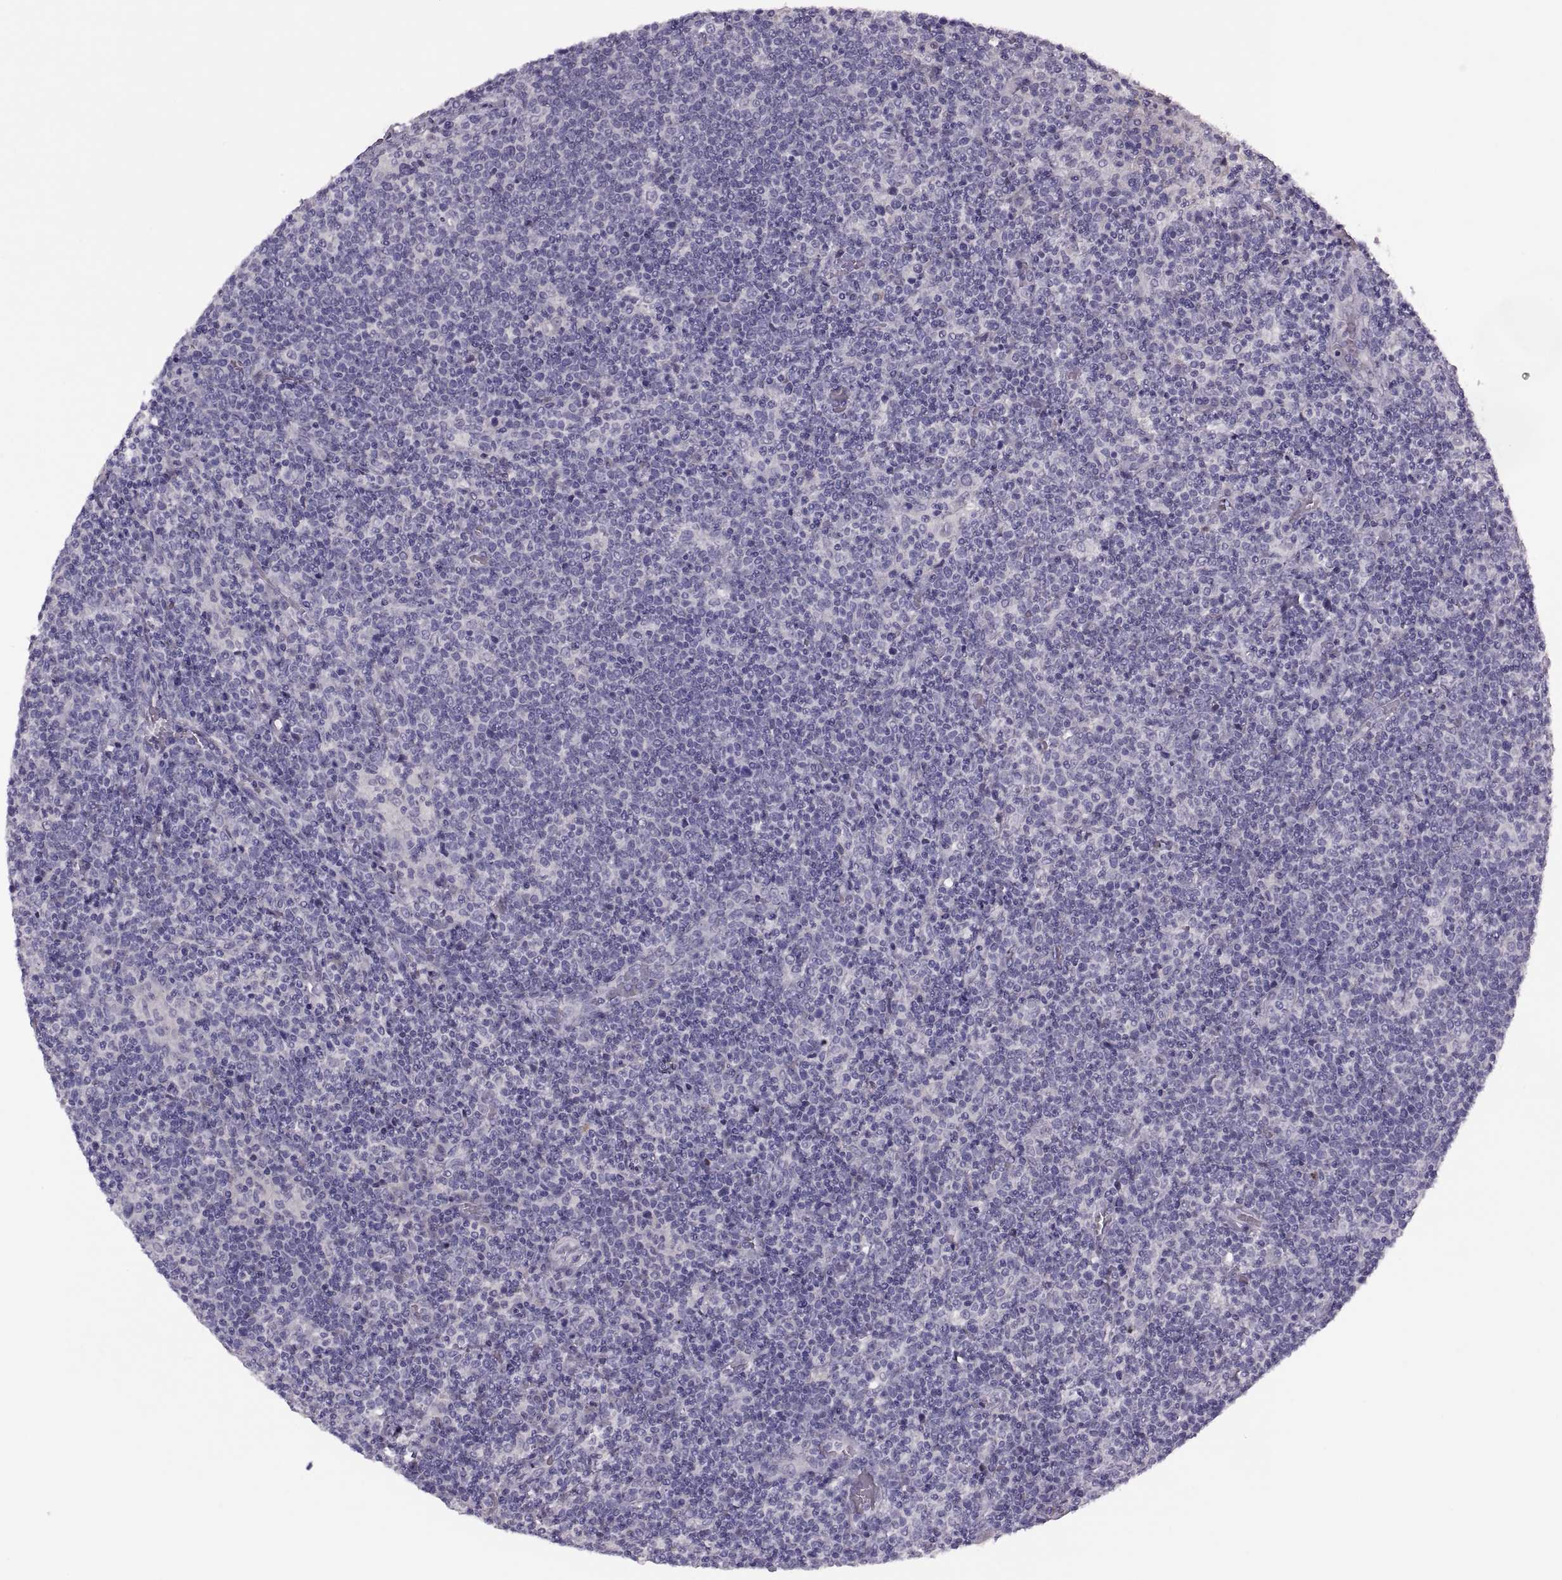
{"staining": {"intensity": "negative", "quantity": "none", "location": "none"}, "tissue": "lymphoma", "cell_type": "Tumor cells", "image_type": "cancer", "snomed": [{"axis": "morphology", "description": "Malignant lymphoma, non-Hodgkin's type, High grade"}, {"axis": "topography", "description": "Lymph node"}], "caption": "High power microscopy photomicrograph of an immunohistochemistry (IHC) micrograph of lymphoma, revealing no significant positivity in tumor cells.", "gene": "RSPH6A", "patient": {"sex": "male", "age": 61}}